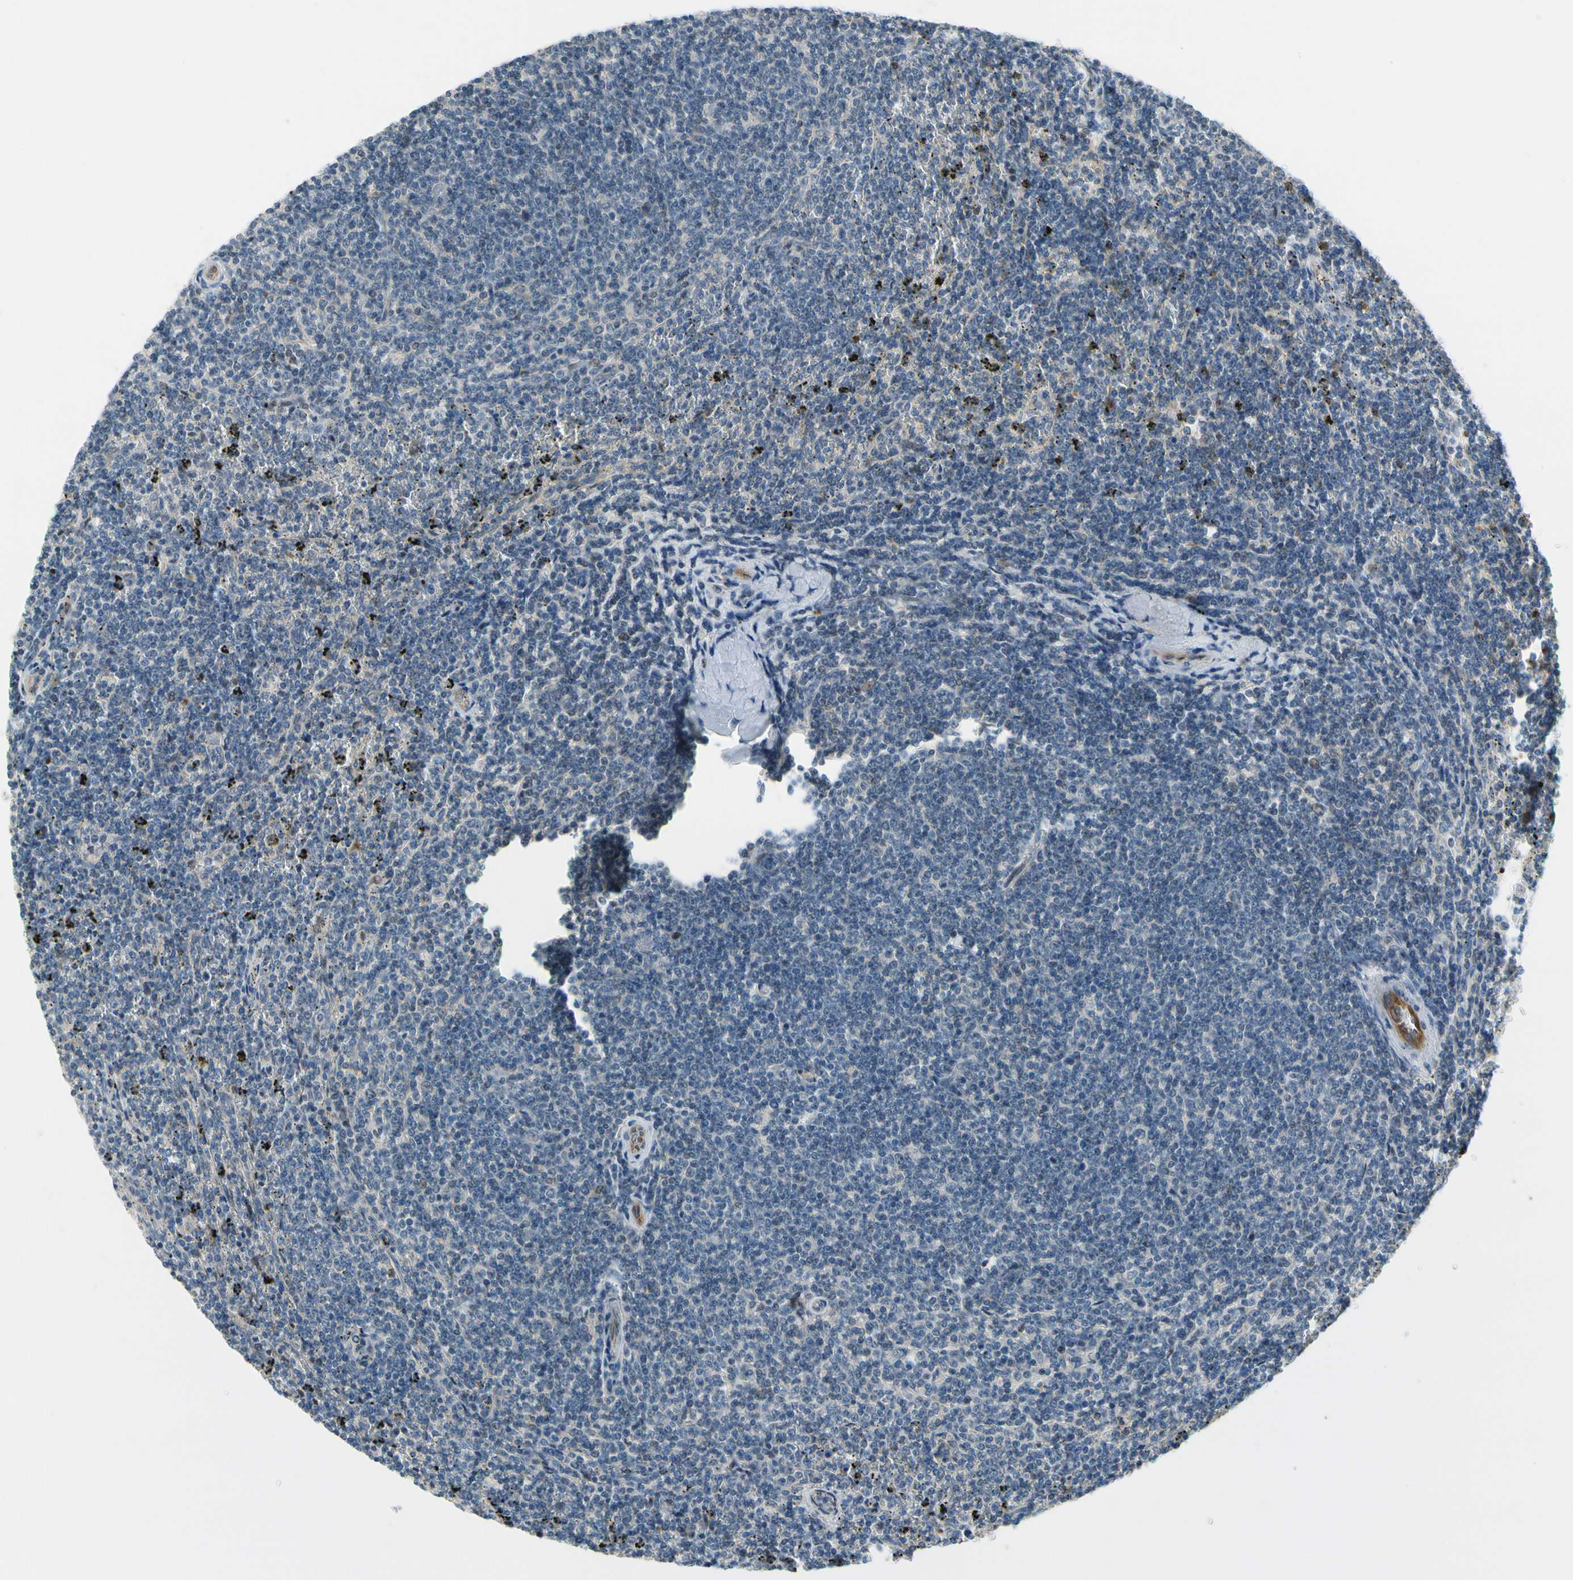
{"staining": {"intensity": "moderate", "quantity": "<25%", "location": "cytoplasmic/membranous"}, "tissue": "lymphoma", "cell_type": "Tumor cells", "image_type": "cancer", "snomed": [{"axis": "morphology", "description": "Malignant lymphoma, non-Hodgkin's type, Low grade"}, {"axis": "topography", "description": "Spleen"}], "caption": "The photomicrograph exhibits staining of lymphoma, revealing moderate cytoplasmic/membranous protein positivity (brown color) within tumor cells.", "gene": "CFAP36", "patient": {"sex": "female", "age": 50}}